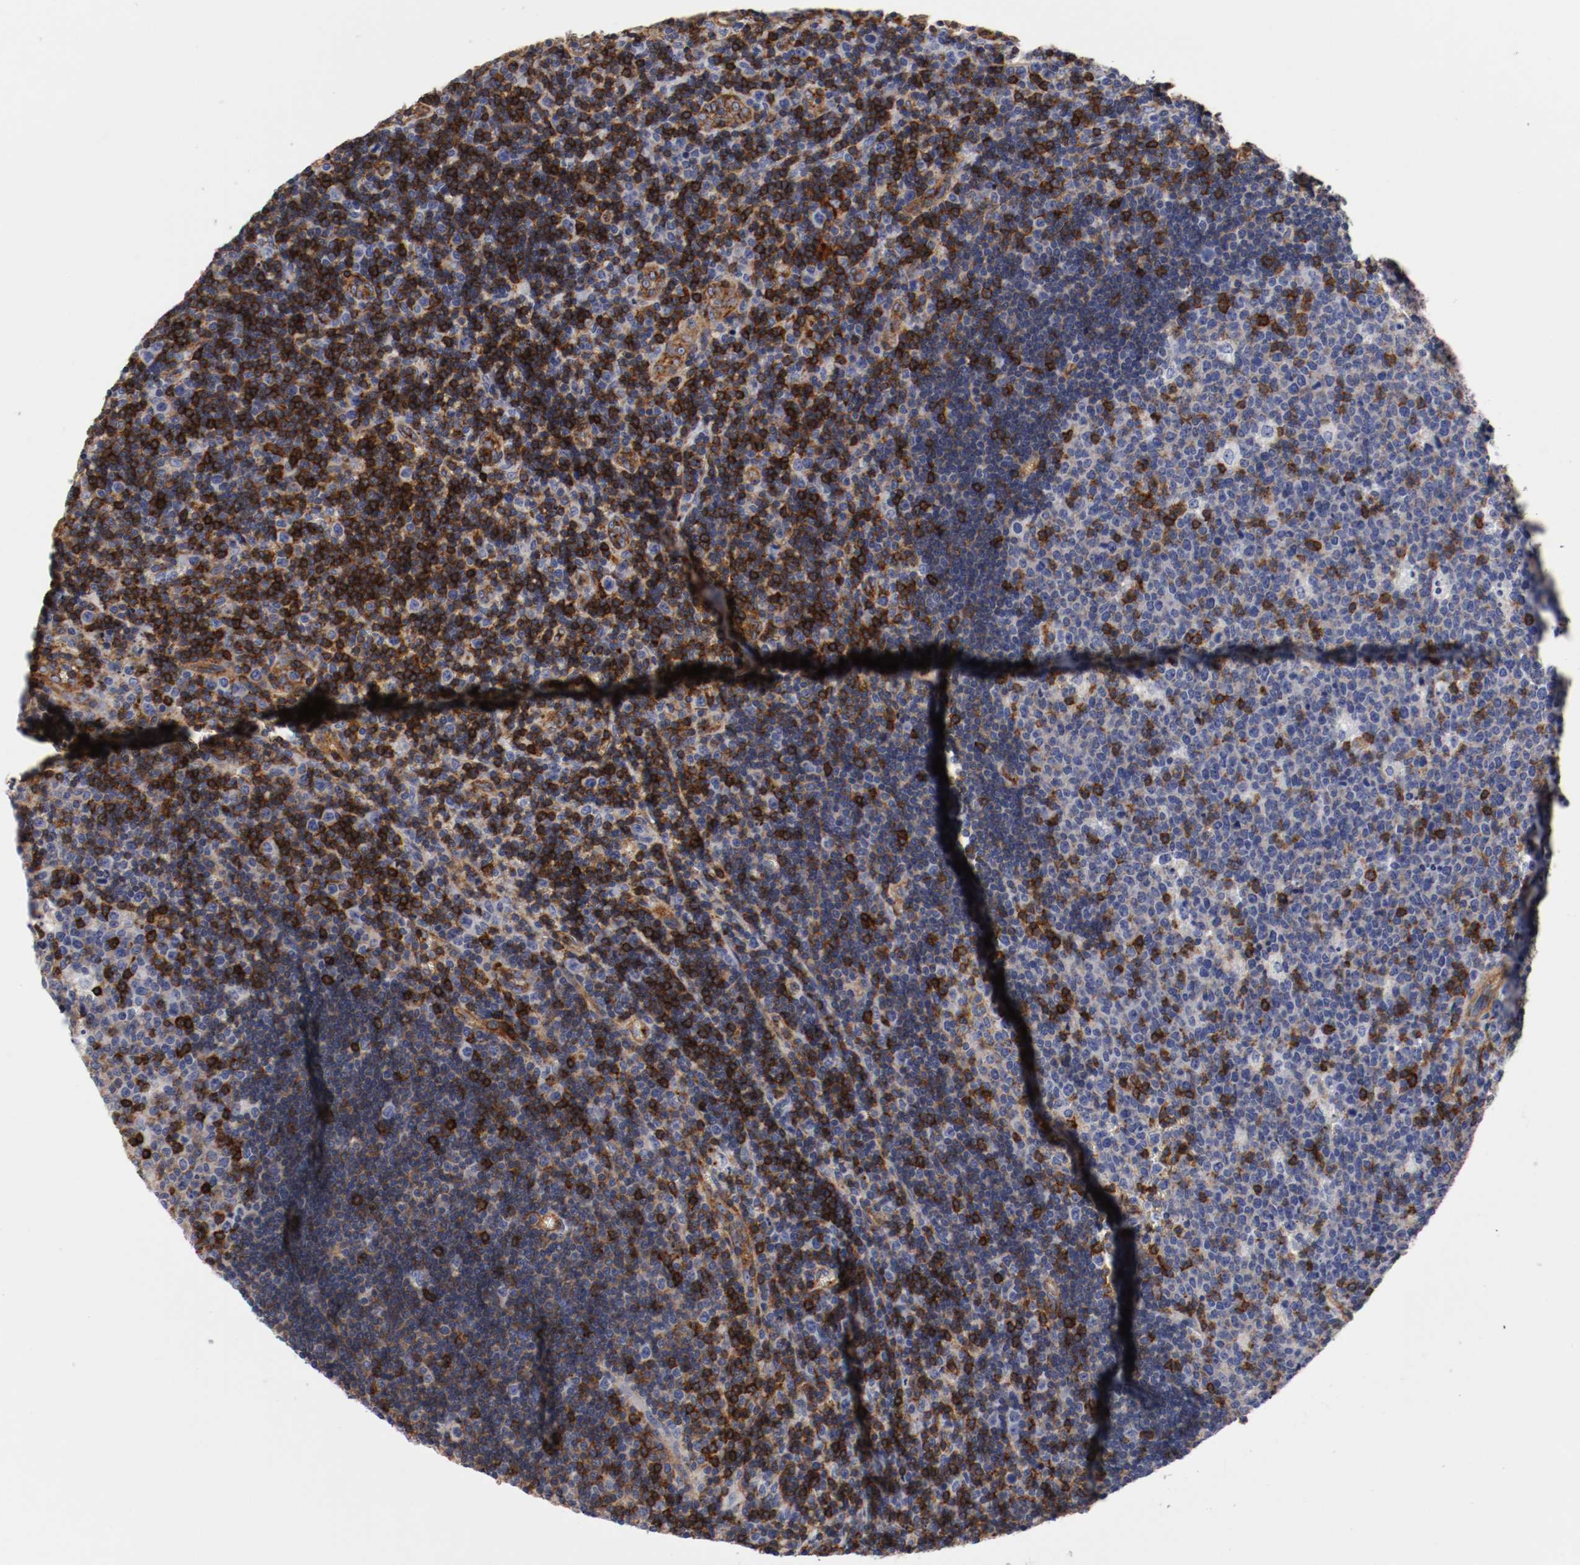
{"staining": {"intensity": "strong", "quantity": "<25%", "location": "cytoplasmic/membranous"}, "tissue": "lymph node", "cell_type": "Germinal center cells", "image_type": "normal", "snomed": [{"axis": "morphology", "description": "Normal tissue, NOS"}, {"axis": "topography", "description": "Lymph node"}, {"axis": "topography", "description": "Salivary gland"}], "caption": "Immunohistochemical staining of benign human lymph node shows medium levels of strong cytoplasmic/membranous expression in approximately <25% of germinal center cells. (Brightfield microscopy of DAB IHC at high magnification).", "gene": "IFITM1", "patient": {"sex": "male", "age": 8}}